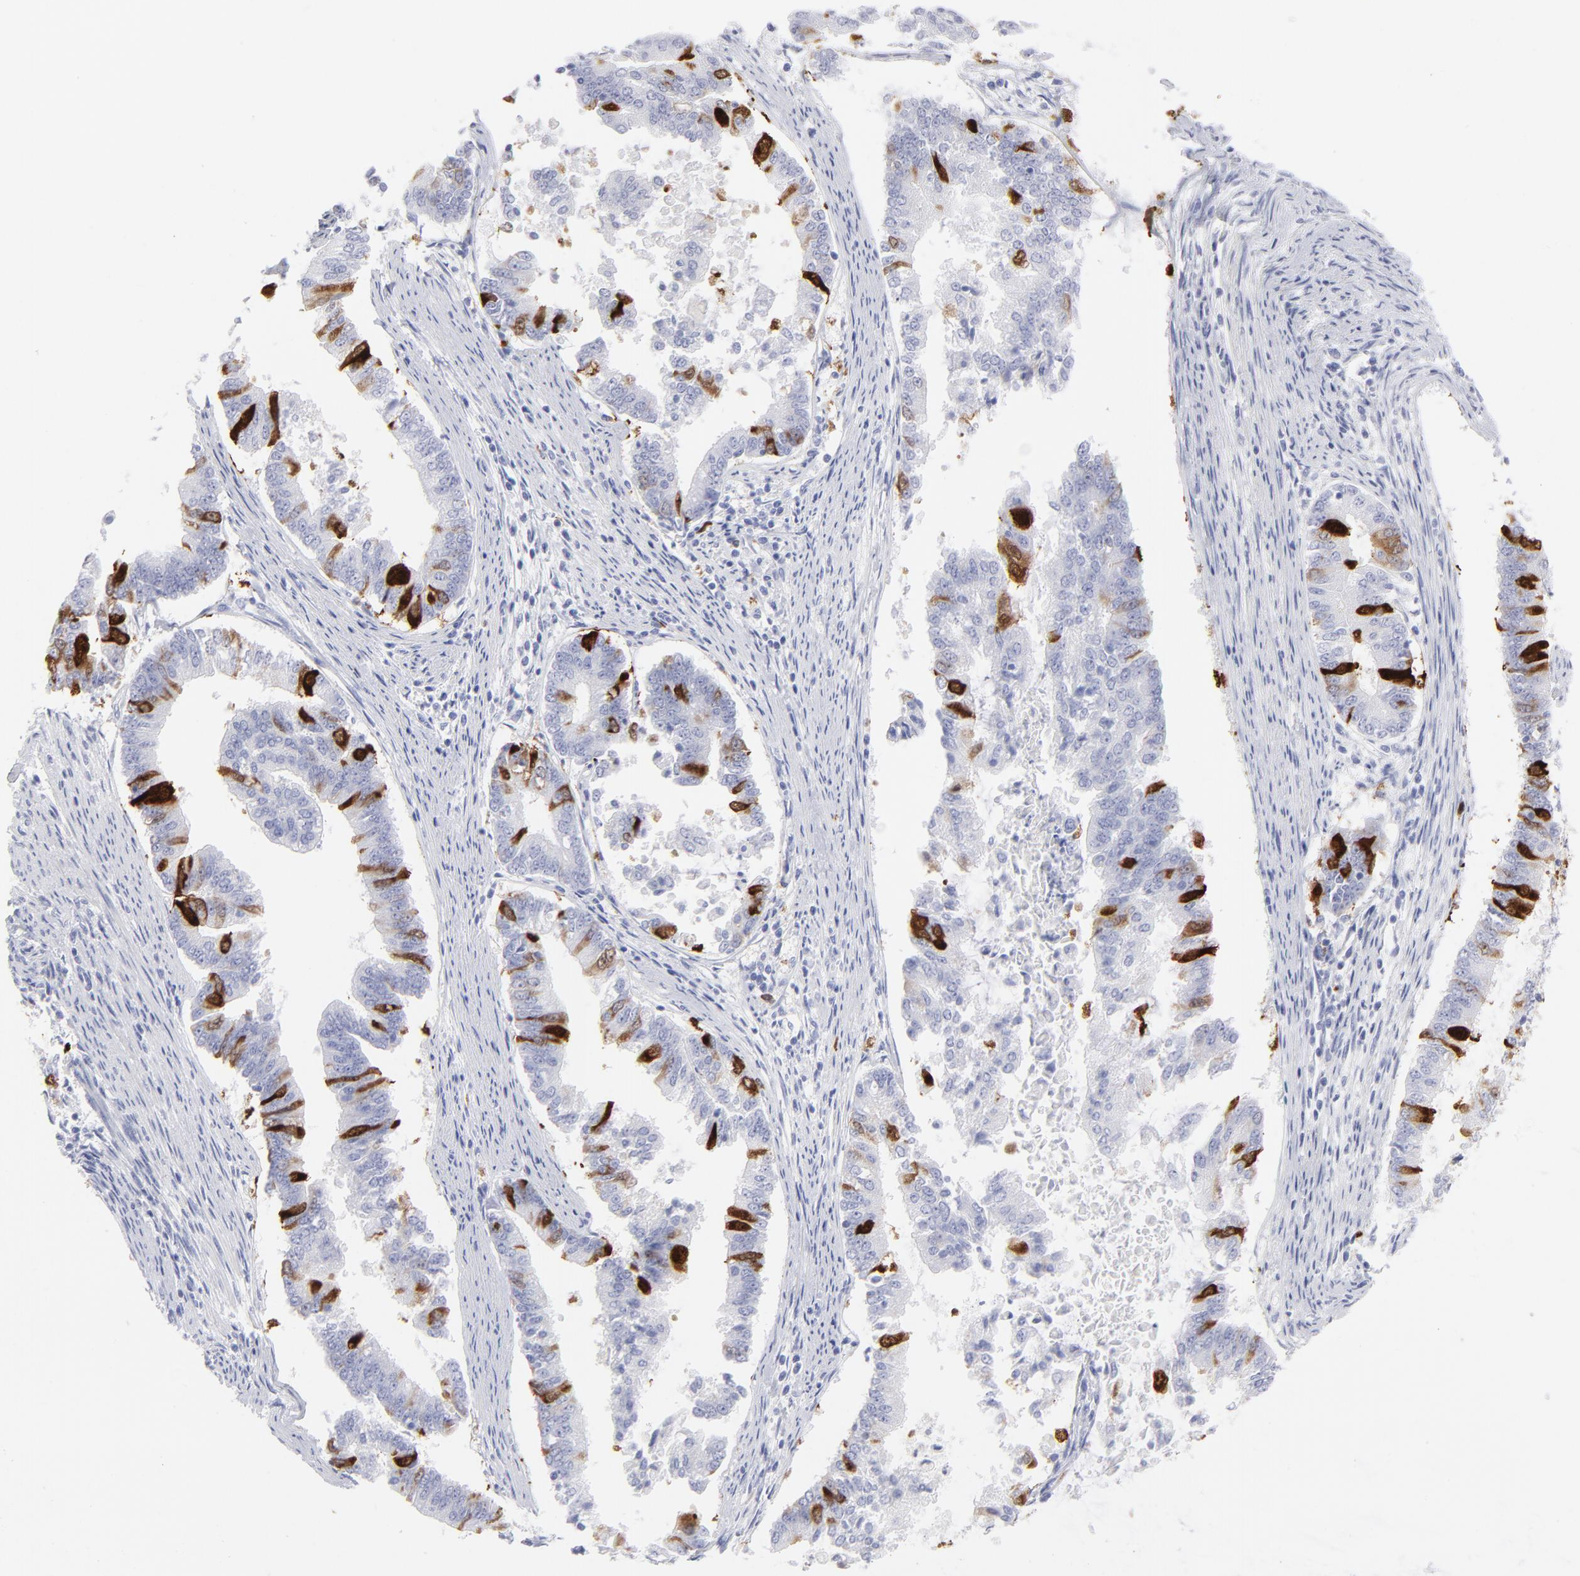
{"staining": {"intensity": "strong", "quantity": "<25%", "location": "cytoplasmic/membranous"}, "tissue": "endometrial cancer", "cell_type": "Tumor cells", "image_type": "cancer", "snomed": [{"axis": "morphology", "description": "Adenocarcinoma, NOS"}, {"axis": "topography", "description": "Endometrium"}], "caption": "This histopathology image exhibits endometrial cancer (adenocarcinoma) stained with immunohistochemistry (IHC) to label a protein in brown. The cytoplasmic/membranous of tumor cells show strong positivity for the protein. Nuclei are counter-stained blue.", "gene": "CCNB1", "patient": {"sex": "female", "age": 63}}